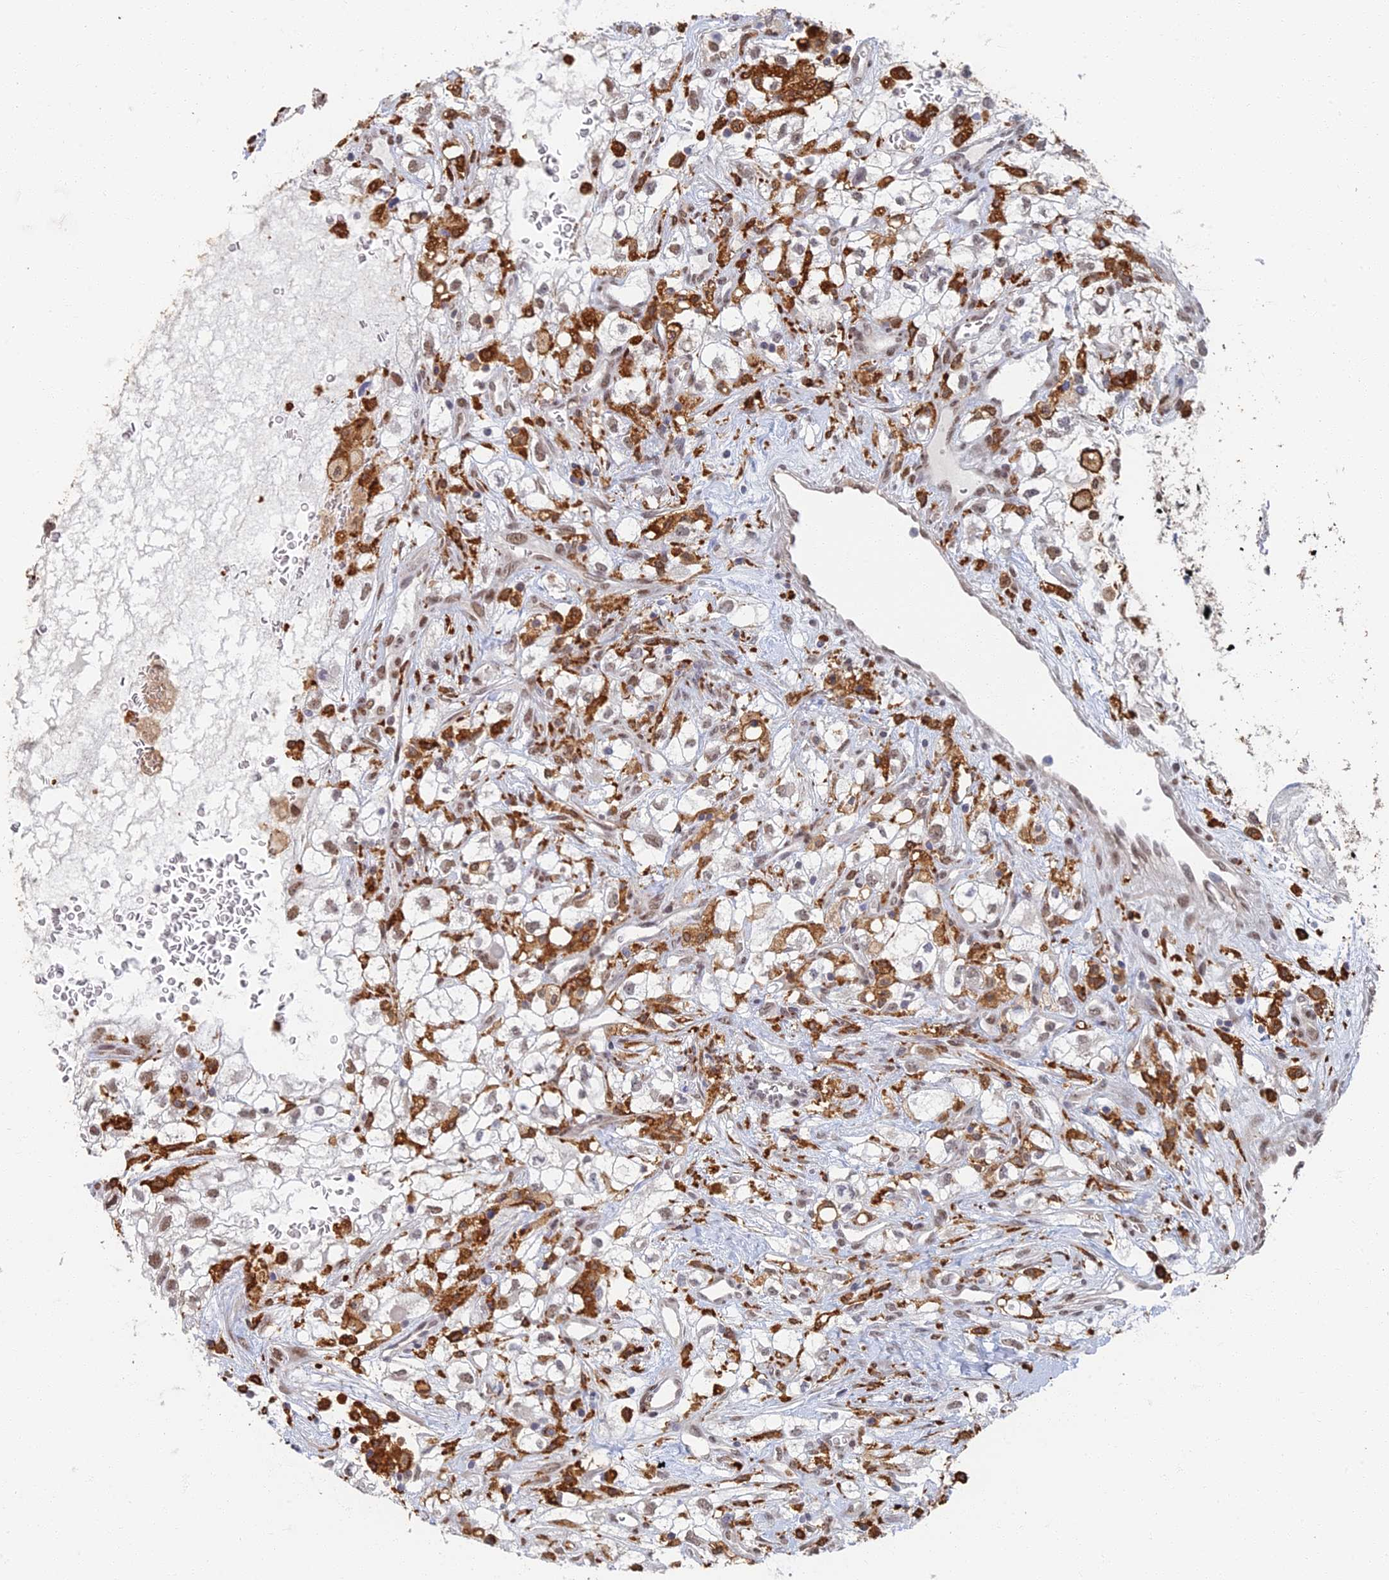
{"staining": {"intensity": "weak", "quantity": "<25%", "location": "nuclear"}, "tissue": "renal cancer", "cell_type": "Tumor cells", "image_type": "cancer", "snomed": [{"axis": "morphology", "description": "Adenocarcinoma, NOS"}, {"axis": "topography", "description": "Kidney"}], "caption": "A high-resolution micrograph shows immunohistochemistry (IHC) staining of adenocarcinoma (renal), which displays no significant staining in tumor cells.", "gene": "GPATCH1", "patient": {"sex": "male", "age": 59}}